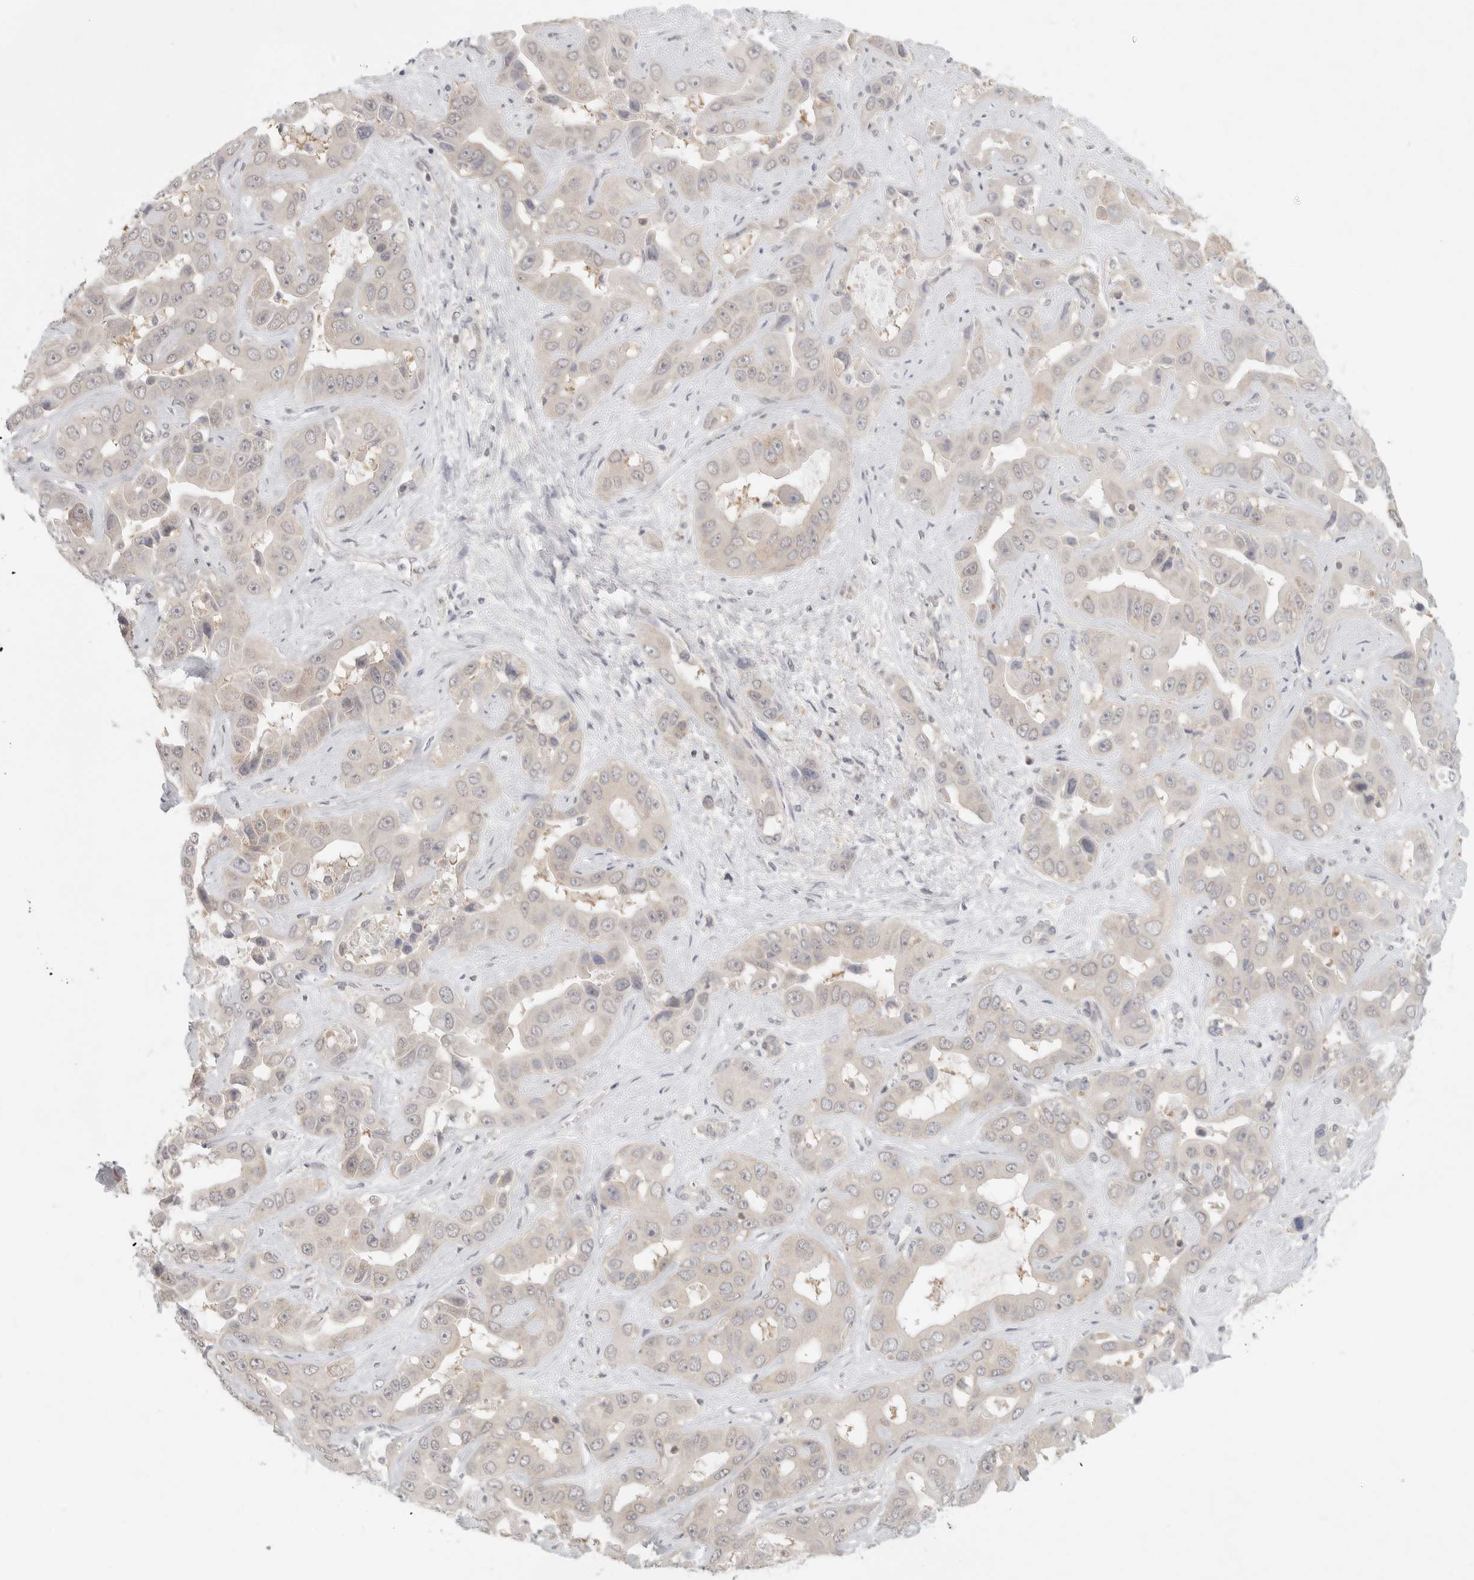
{"staining": {"intensity": "weak", "quantity": "25%-75%", "location": "cytoplasmic/membranous"}, "tissue": "liver cancer", "cell_type": "Tumor cells", "image_type": "cancer", "snomed": [{"axis": "morphology", "description": "Cholangiocarcinoma"}, {"axis": "topography", "description": "Liver"}], "caption": "This is a photomicrograph of IHC staining of cholangiocarcinoma (liver), which shows weak positivity in the cytoplasmic/membranous of tumor cells.", "gene": "HDAC6", "patient": {"sex": "female", "age": 52}}